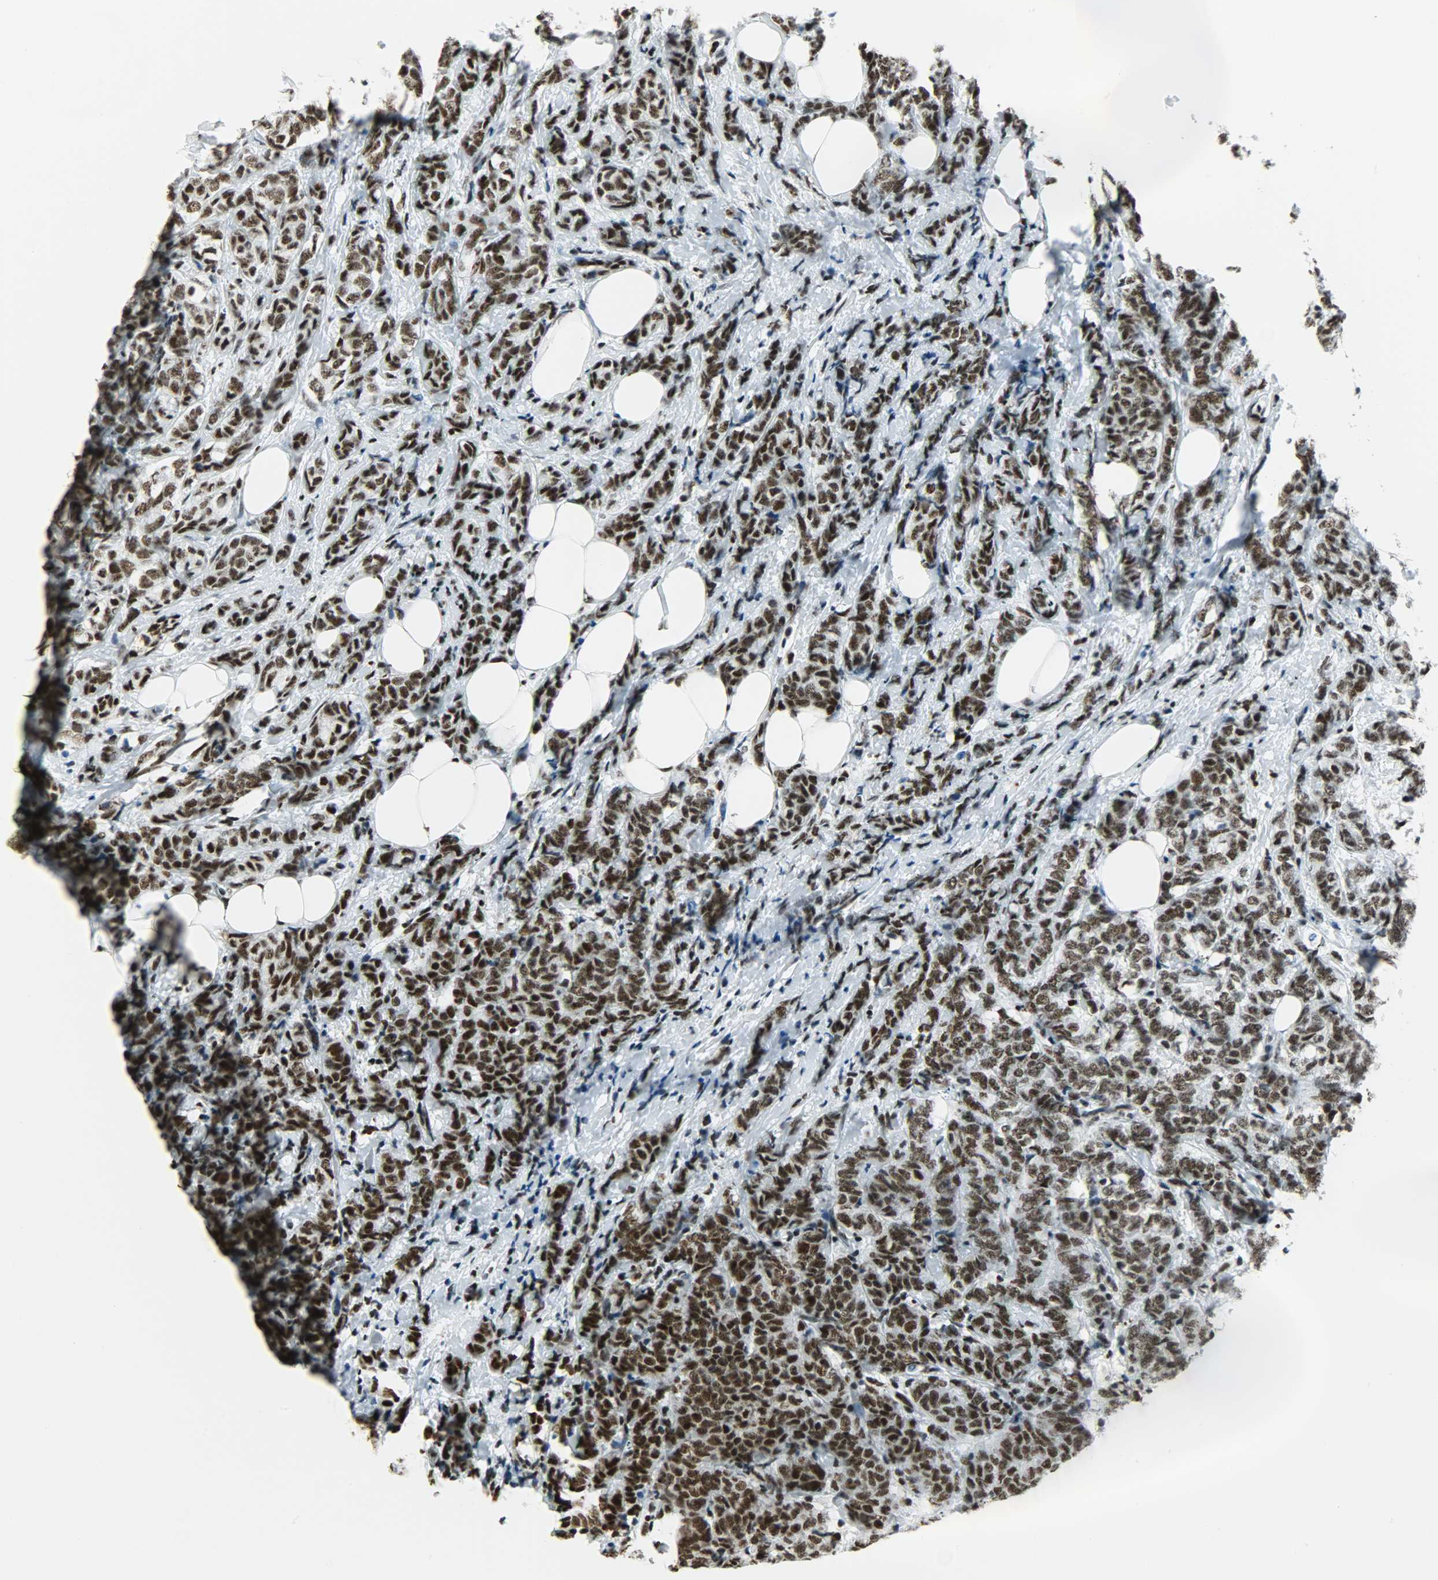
{"staining": {"intensity": "strong", "quantity": ">75%", "location": "nuclear"}, "tissue": "breast cancer", "cell_type": "Tumor cells", "image_type": "cancer", "snomed": [{"axis": "morphology", "description": "Lobular carcinoma"}, {"axis": "topography", "description": "Breast"}], "caption": "Immunohistochemistry (IHC) histopathology image of neoplastic tissue: human breast cancer stained using immunohistochemistry exhibits high levels of strong protein expression localized specifically in the nuclear of tumor cells, appearing as a nuclear brown color.", "gene": "SNRPA", "patient": {"sex": "female", "age": 60}}